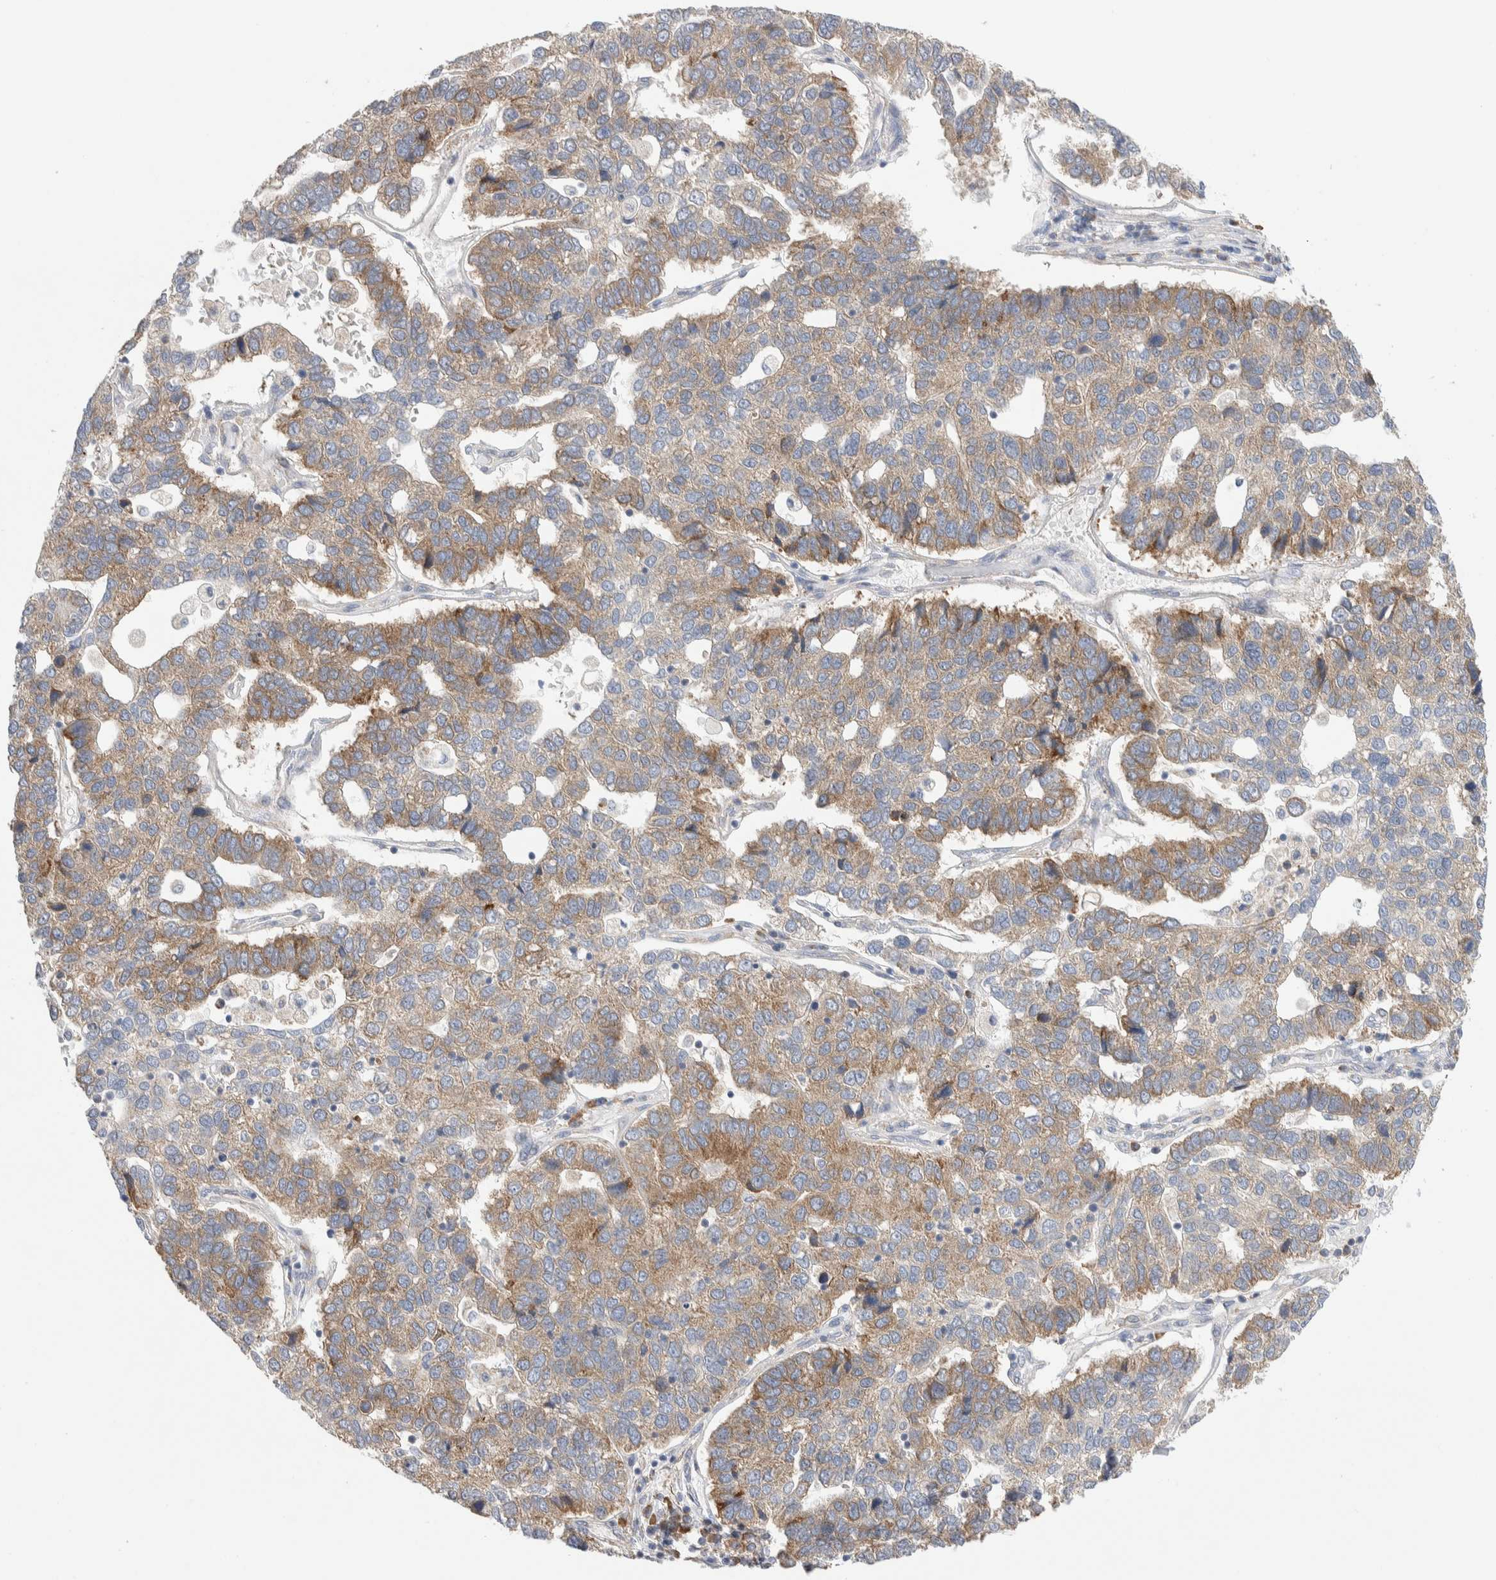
{"staining": {"intensity": "moderate", "quantity": ">75%", "location": "cytoplasmic/membranous"}, "tissue": "pancreatic cancer", "cell_type": "Tumor cells", "image_type": "cancer", "snomed": [{"axis": "morphology", "description": "Adenocarcinoma, NOS"}, {"axis": "topography", "description": "Pancreas"}], "caption": "Human adenocarcinoma (pancreatic) stained with a brown dye reveals moderate cytoplasmic/membranous positive staining in approximately >75% of tumor cells.", "gene": "RACK1", "patient": {"sex": "female", "age": 61}}